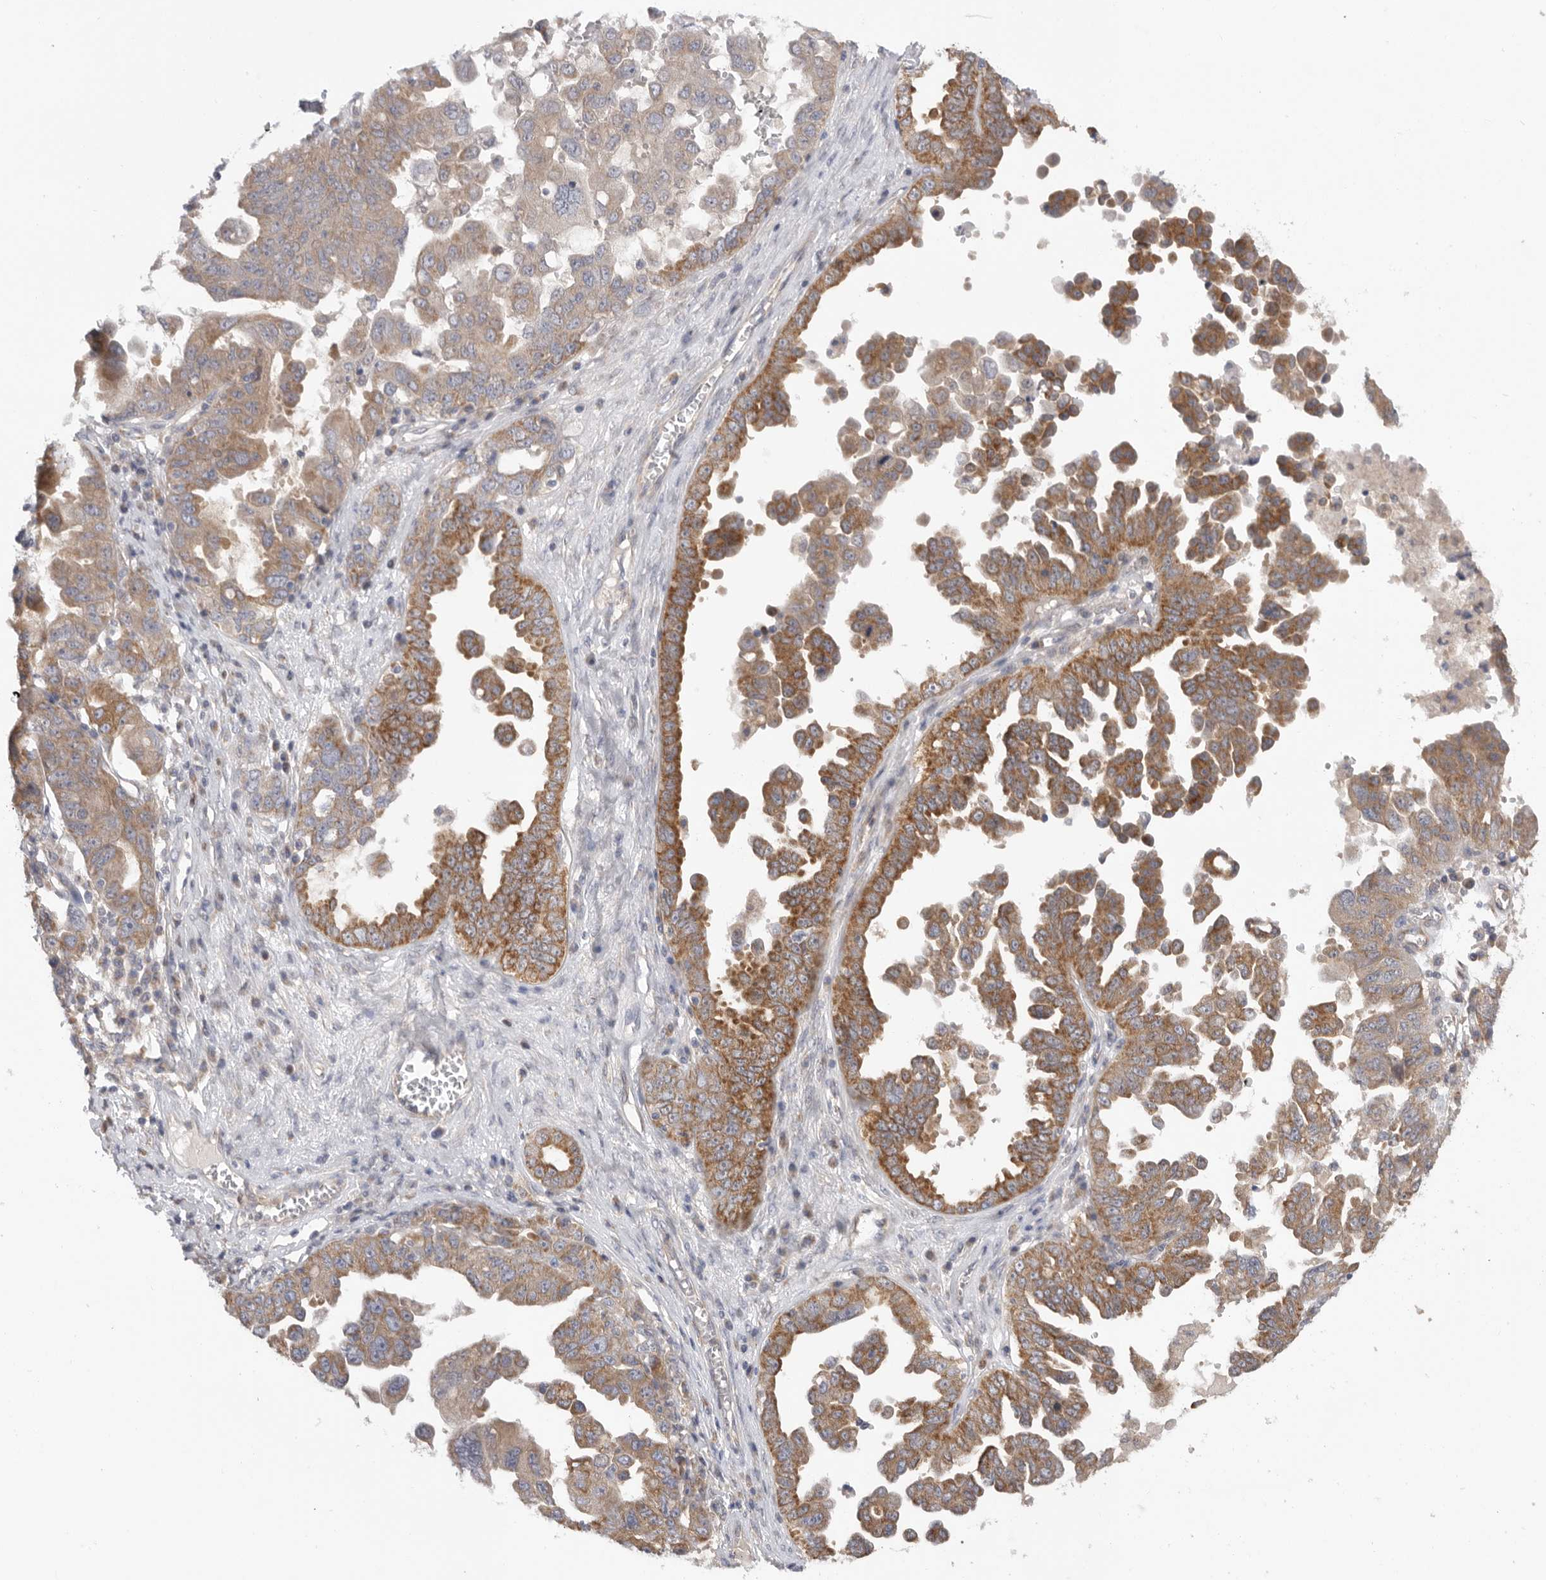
{"staining": {"intensity": "moderate", "quantity": ">75%", "location": "cytoplasmic/membranous"}, "tissue": "ovarian cancer", "cell_type": "Tumor cells", "image_type": "cancer", "snomed": [{"axis": "morphology", "description": "Carcinoma, endometroid"}, {"axis": "topography", "description": "Ovary"}], "caption": "Protein expression analysis of ovarian cancer reveals moderate cytoplasmic/membranous positivity in approximately >75% of tumor cells. (Brightfield microscopy of DAB IHC at high magnification).", "gene": "MTFR1L", "patient": {"sex": "female", "age": 62}}